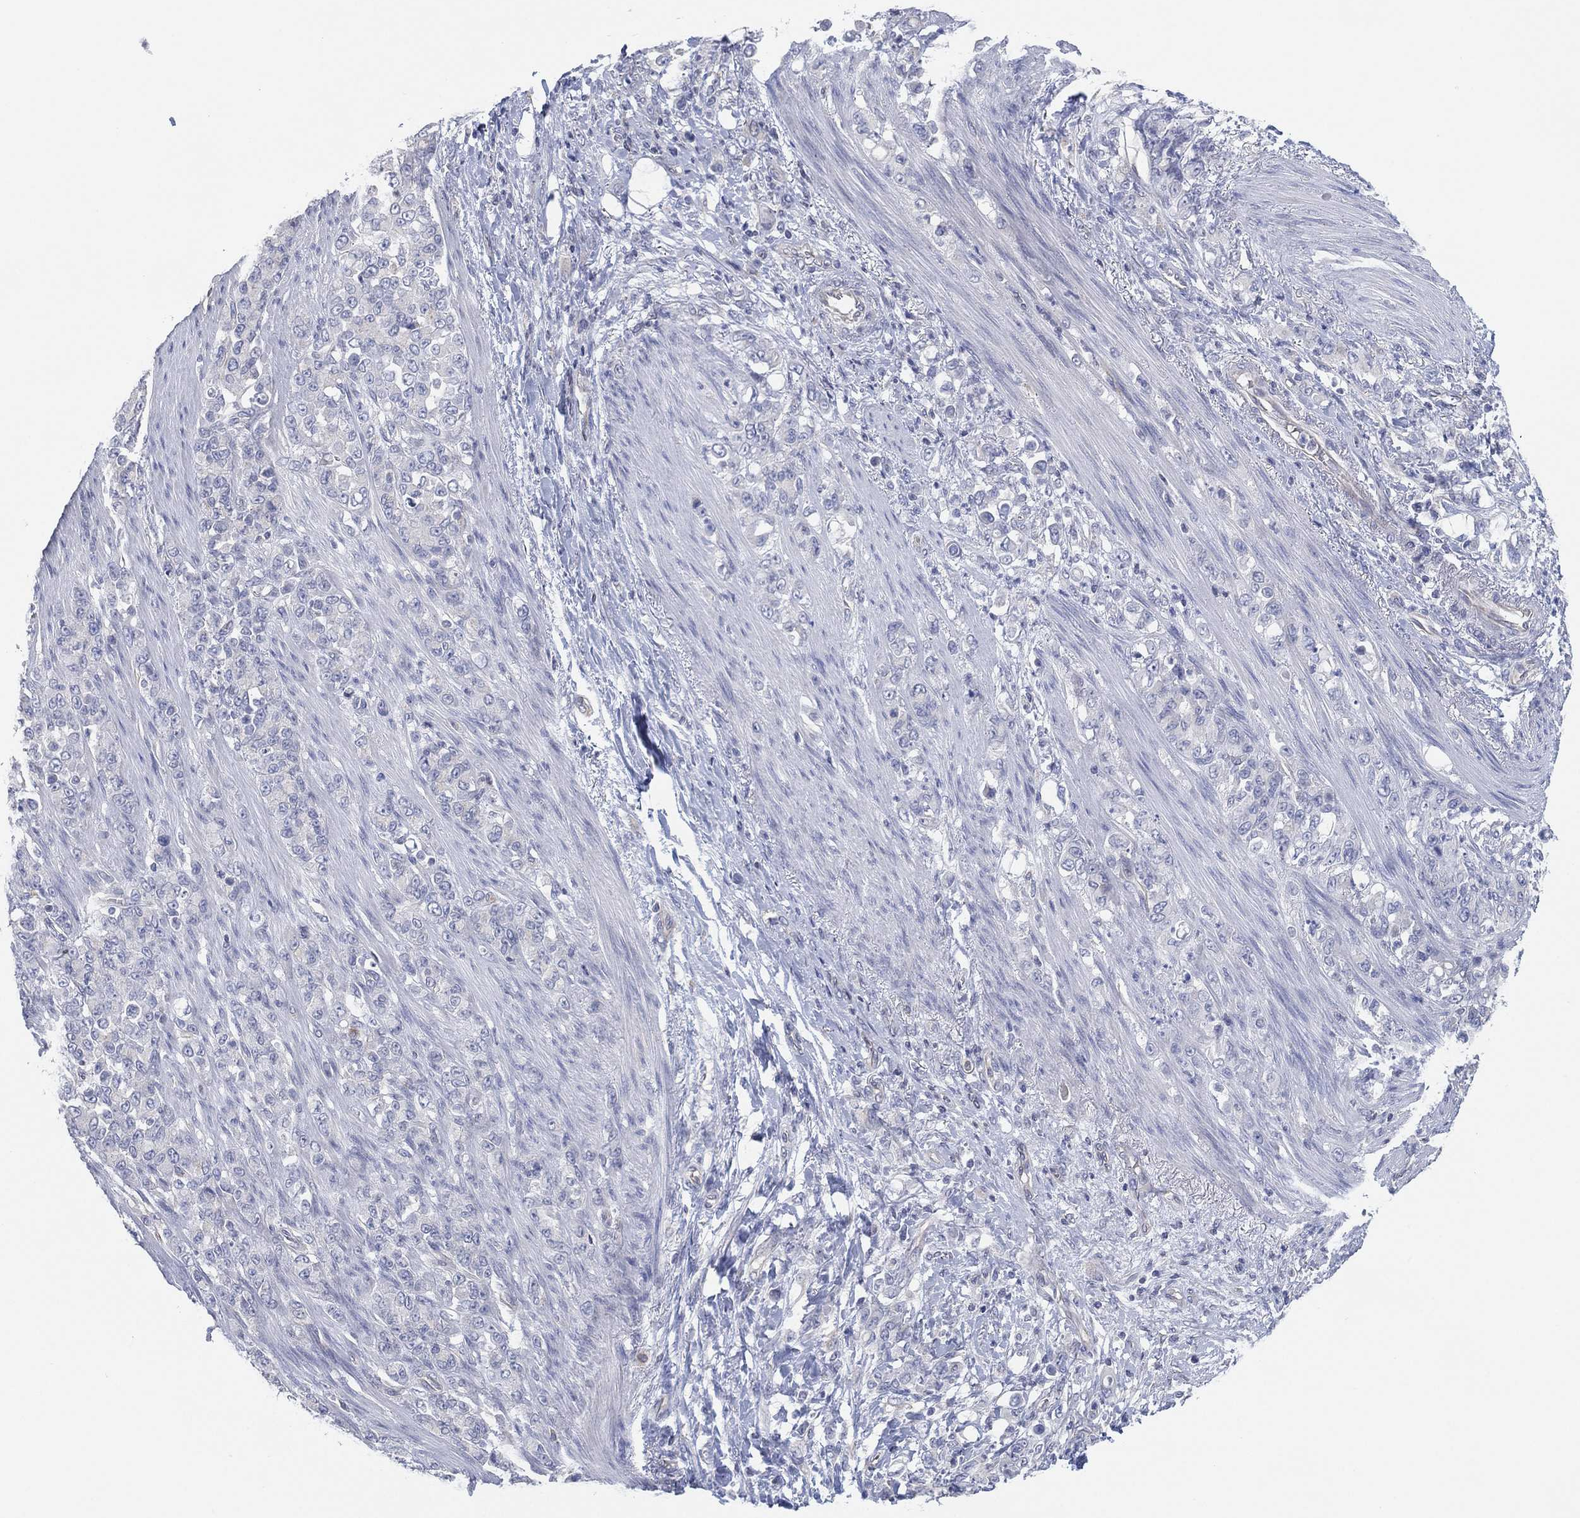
{"staining": {"intensity": "negative", "quantity": "none", "location": "none"}, "tissue": "stomach cancer", "cell_type": "Tumor cells", "image_type": "cancer", "snomed": [{"axis": "morphology", "description": "Adenocarcinoma, NOS"}, {"axis": "topography", "description": "Stomach"}], "caption": "Protein analysis of stomach cancer (adenocarcinoma) shows no significant expression in tumor cells.", "gene": "CFTR", "patient": {"sex": "female", "age": 79}}